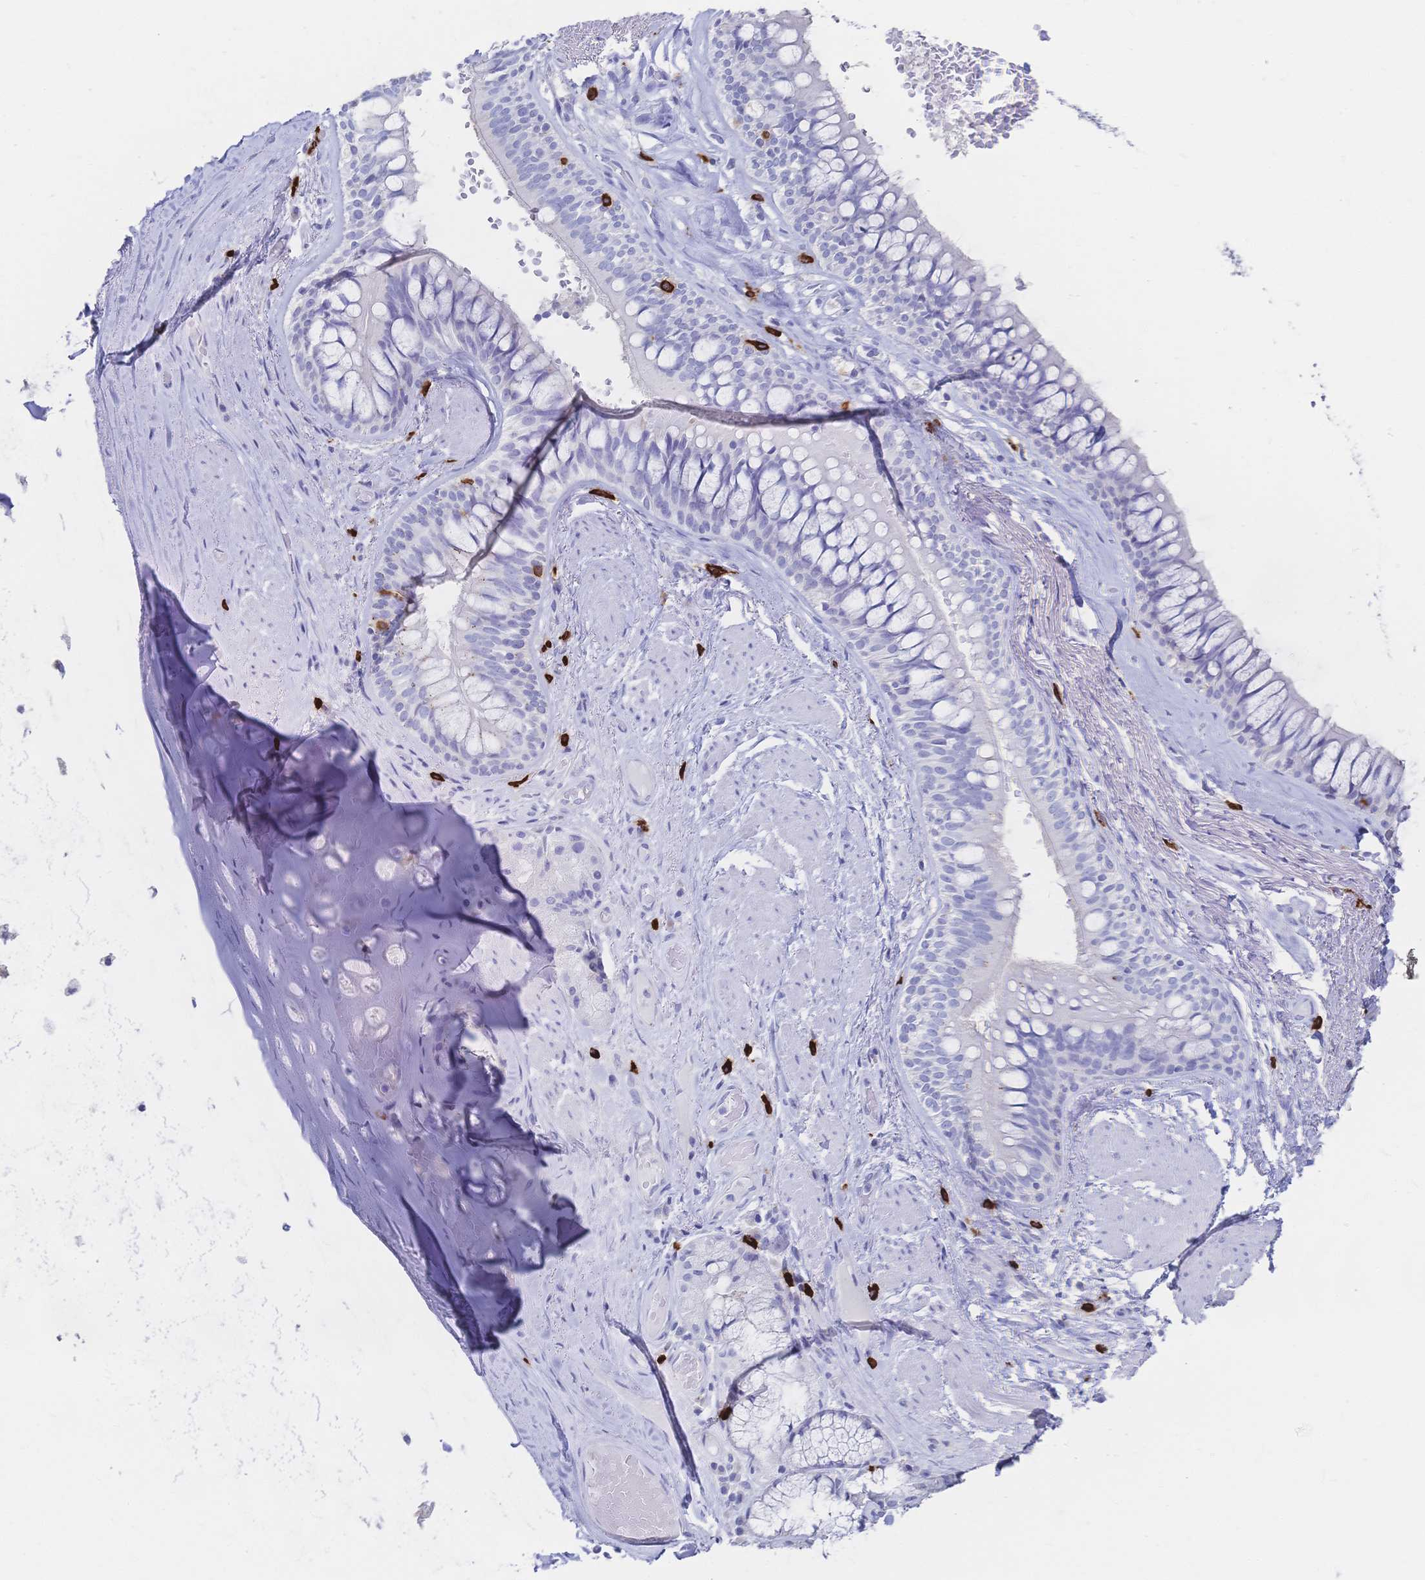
{"staining": {"intensity": "negative", "quantity": "none", "location": "none"}, "tissue": "adipose tissue", "cell_type": "Adipocytes", "image_type": "normal", "snomed": [{"axis": "morphology", "description": "Normal tissue, NOS"}, {"axis": "topography", "description": "Cartilage tissue"}, {"axis": "topography", "description": "Bronchus"}], "caption": "DAB (3,3'-diaminobenzidine) immunohistochemical staining of benign human adipose tissue demonstrates no significant positivity in adipocytes.", "gene": "IL2RB", "patient": {"sex": "male", "age": 64}}